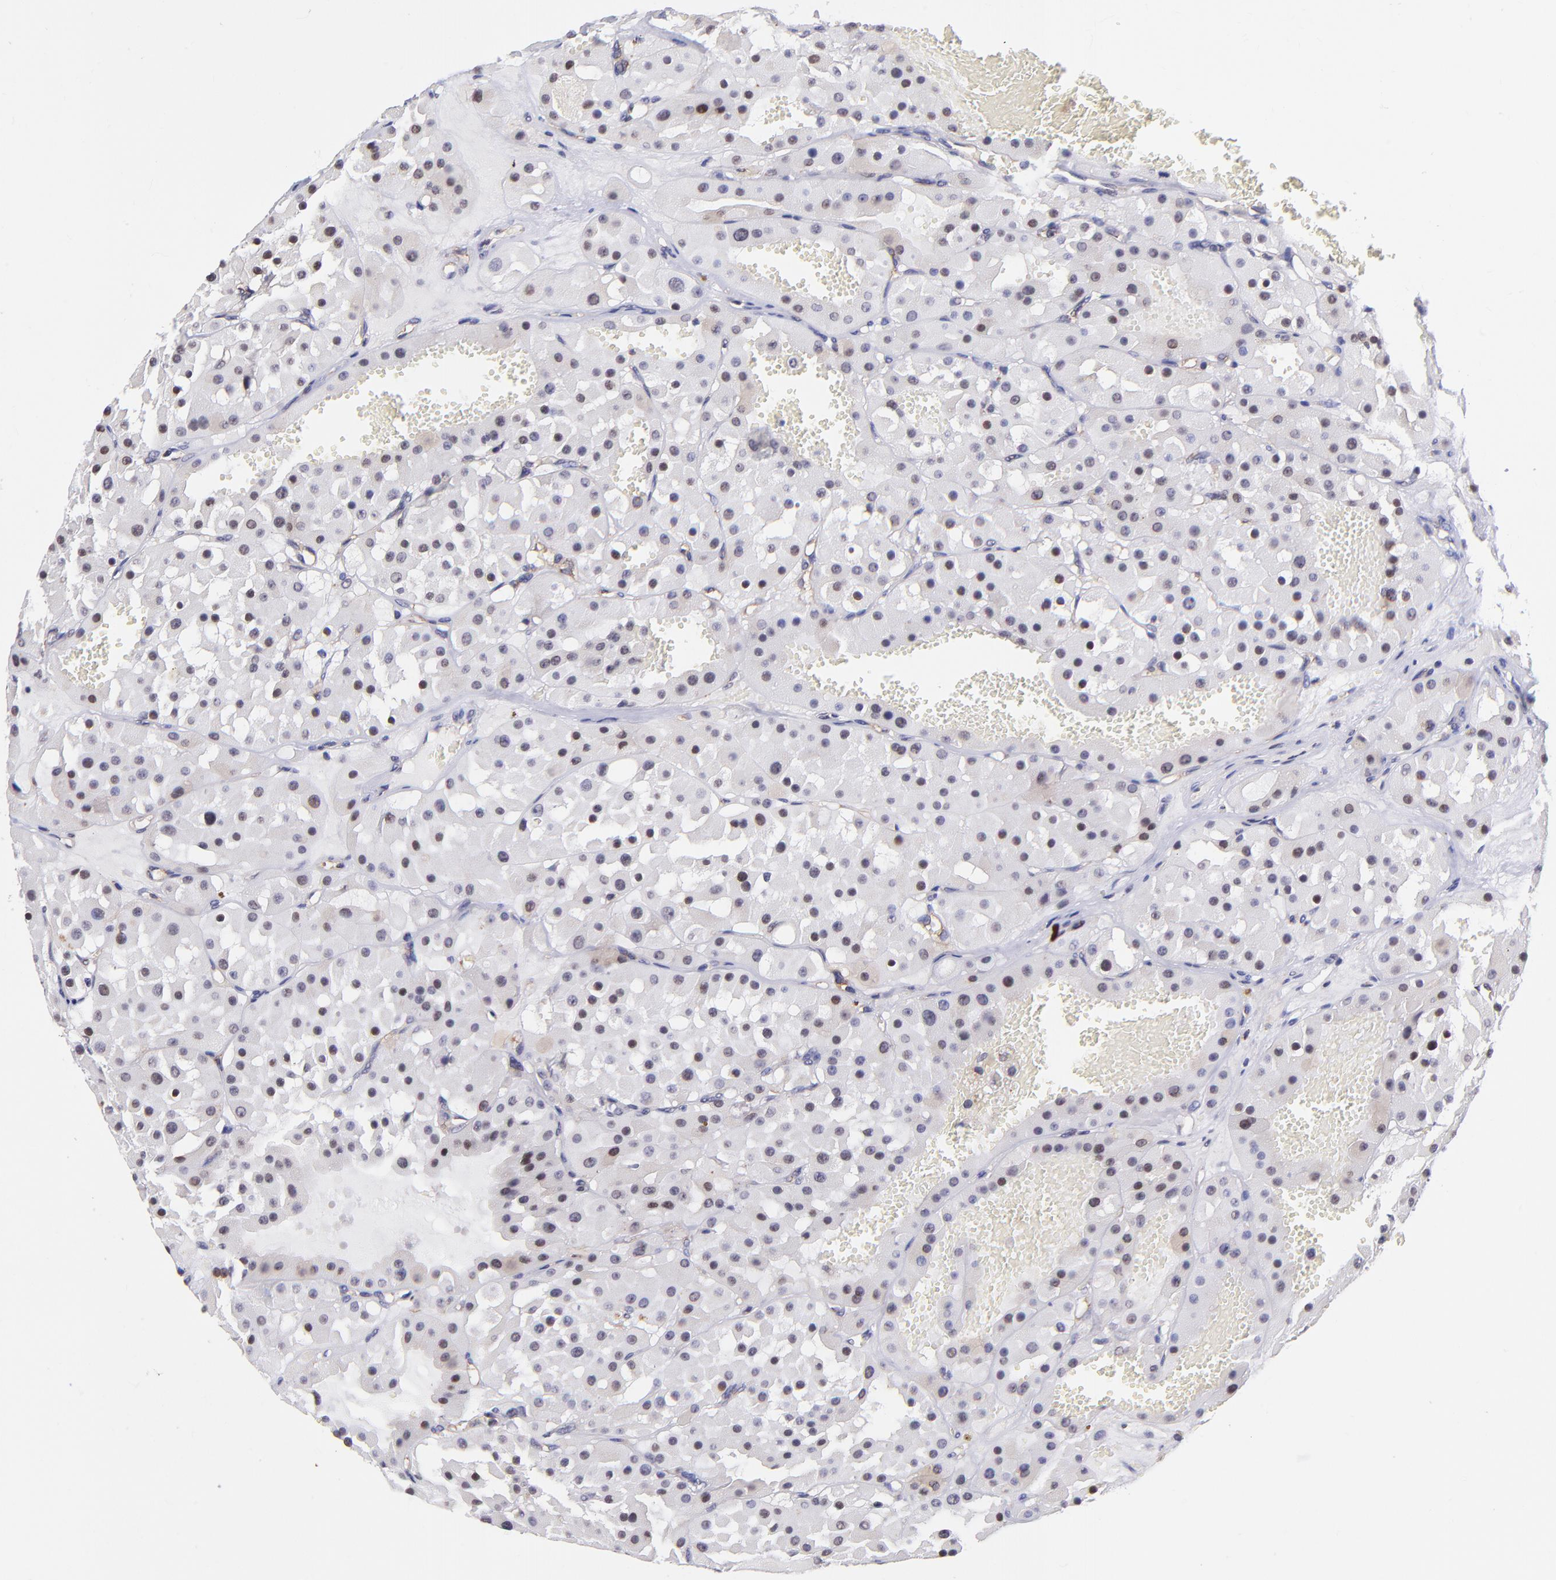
{"staining": {"intensity": "weak", "quantity": "25%-75%", "location": "nuclear"}, "tissue": "renal cancer", "cell_type": "Tumor cells", "image_type": "cancer", "snomed": [{"axis": "morphology", "description": "Adenocarcinoma, uncertain malignant potential"}, {"axis": "topography", "description": "Kidney"}], "caption": "Adenocarcinoma,  uncertain malignant potential (renal) tissue reveals weak nuclear positivity in about 25%-75% of tumor cells, visualized by immunohistochemistry. (brown staining indicates protein expression, while blue staining denotes nuclei).", "gene": "SOX6", "patient": {"sex": "male", "age": 63}}